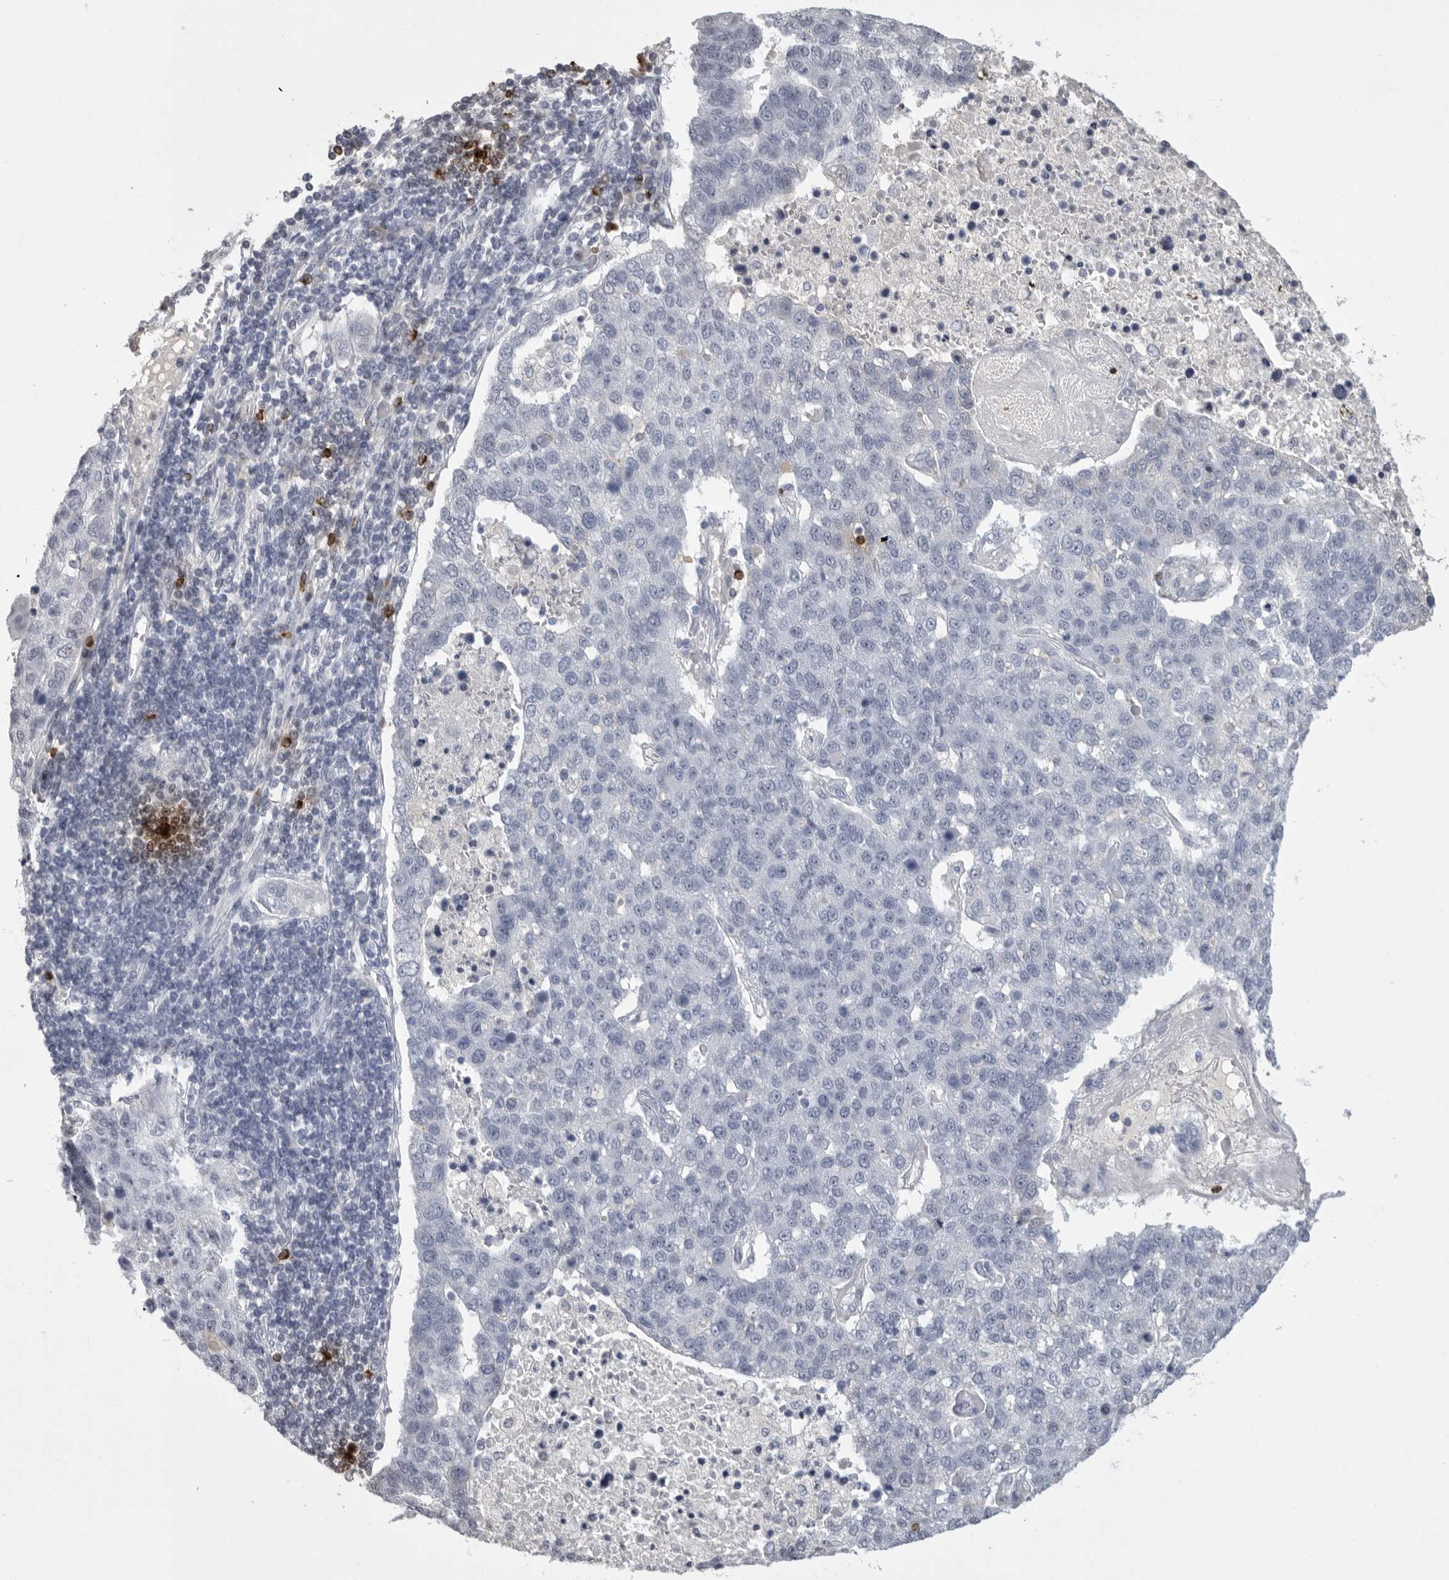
{"staining": {"intensity": "negative", "quantity": "none", "location": "none"}, "tissue": "pancreatic cancer", "cell_type": "Tumor cells", "image_type": "cancer", "snomed": [{"axis": "morphology", "description": "Adenocarcinoma, NOS"}, {"axis": "topography", "description": "Pancreas"}], "caption": "The immunohistochemistry (IHC) histopathology image has no significant positivity in tumor cells of pancreatic cancer tissue.", "gene": "GNLY", "patient": {"sex": "female", "age": 61}}